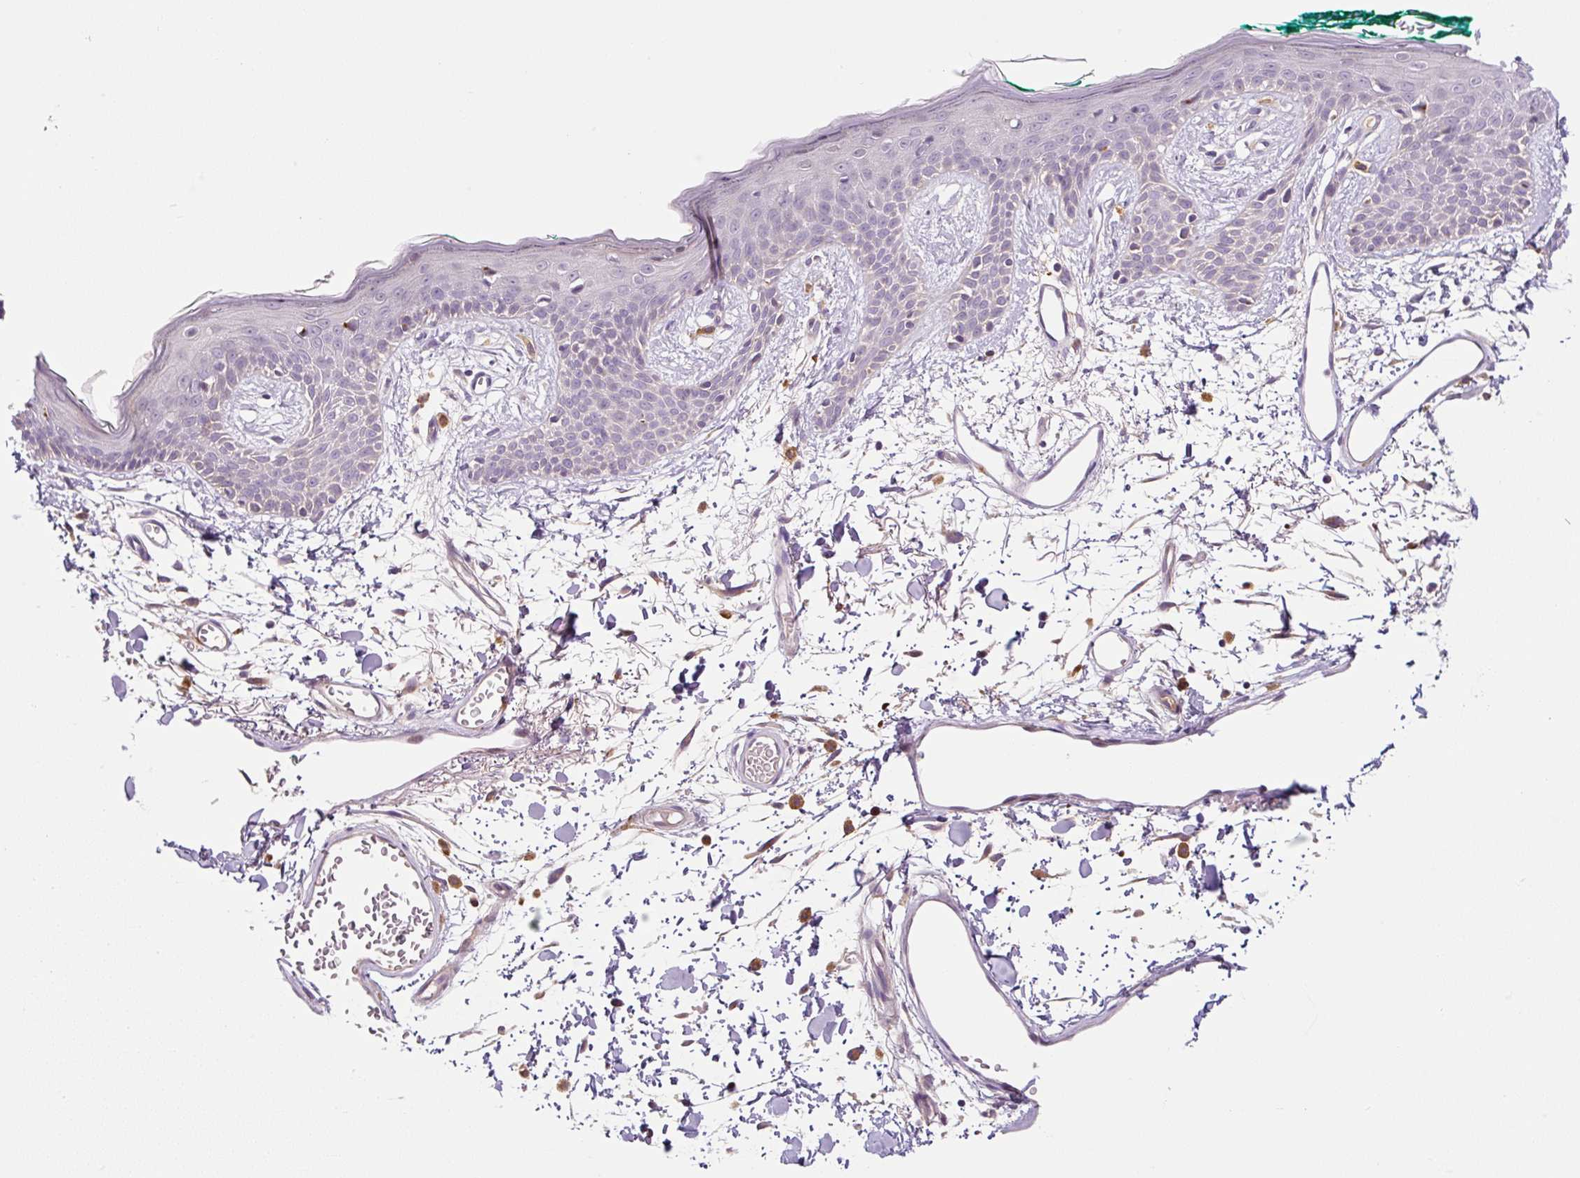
{"staining": {"intensity": "negative", "quantity": "none", "location": "none"}, "tissue": "skin", "cell_type": "Fibroblasts", "image_type": "normal", "snomed": [{"axis": "morphology", "description": "Normal tissue, NOS"}, {"axis": "topography", "description": "Skin"}], "caption": "Immunohistochemical staining of benign skin demonstrates no significant positivity in fibroblasts.", "gene": "PRKAA2", "patient": {"sex": "male", "age": 79}}